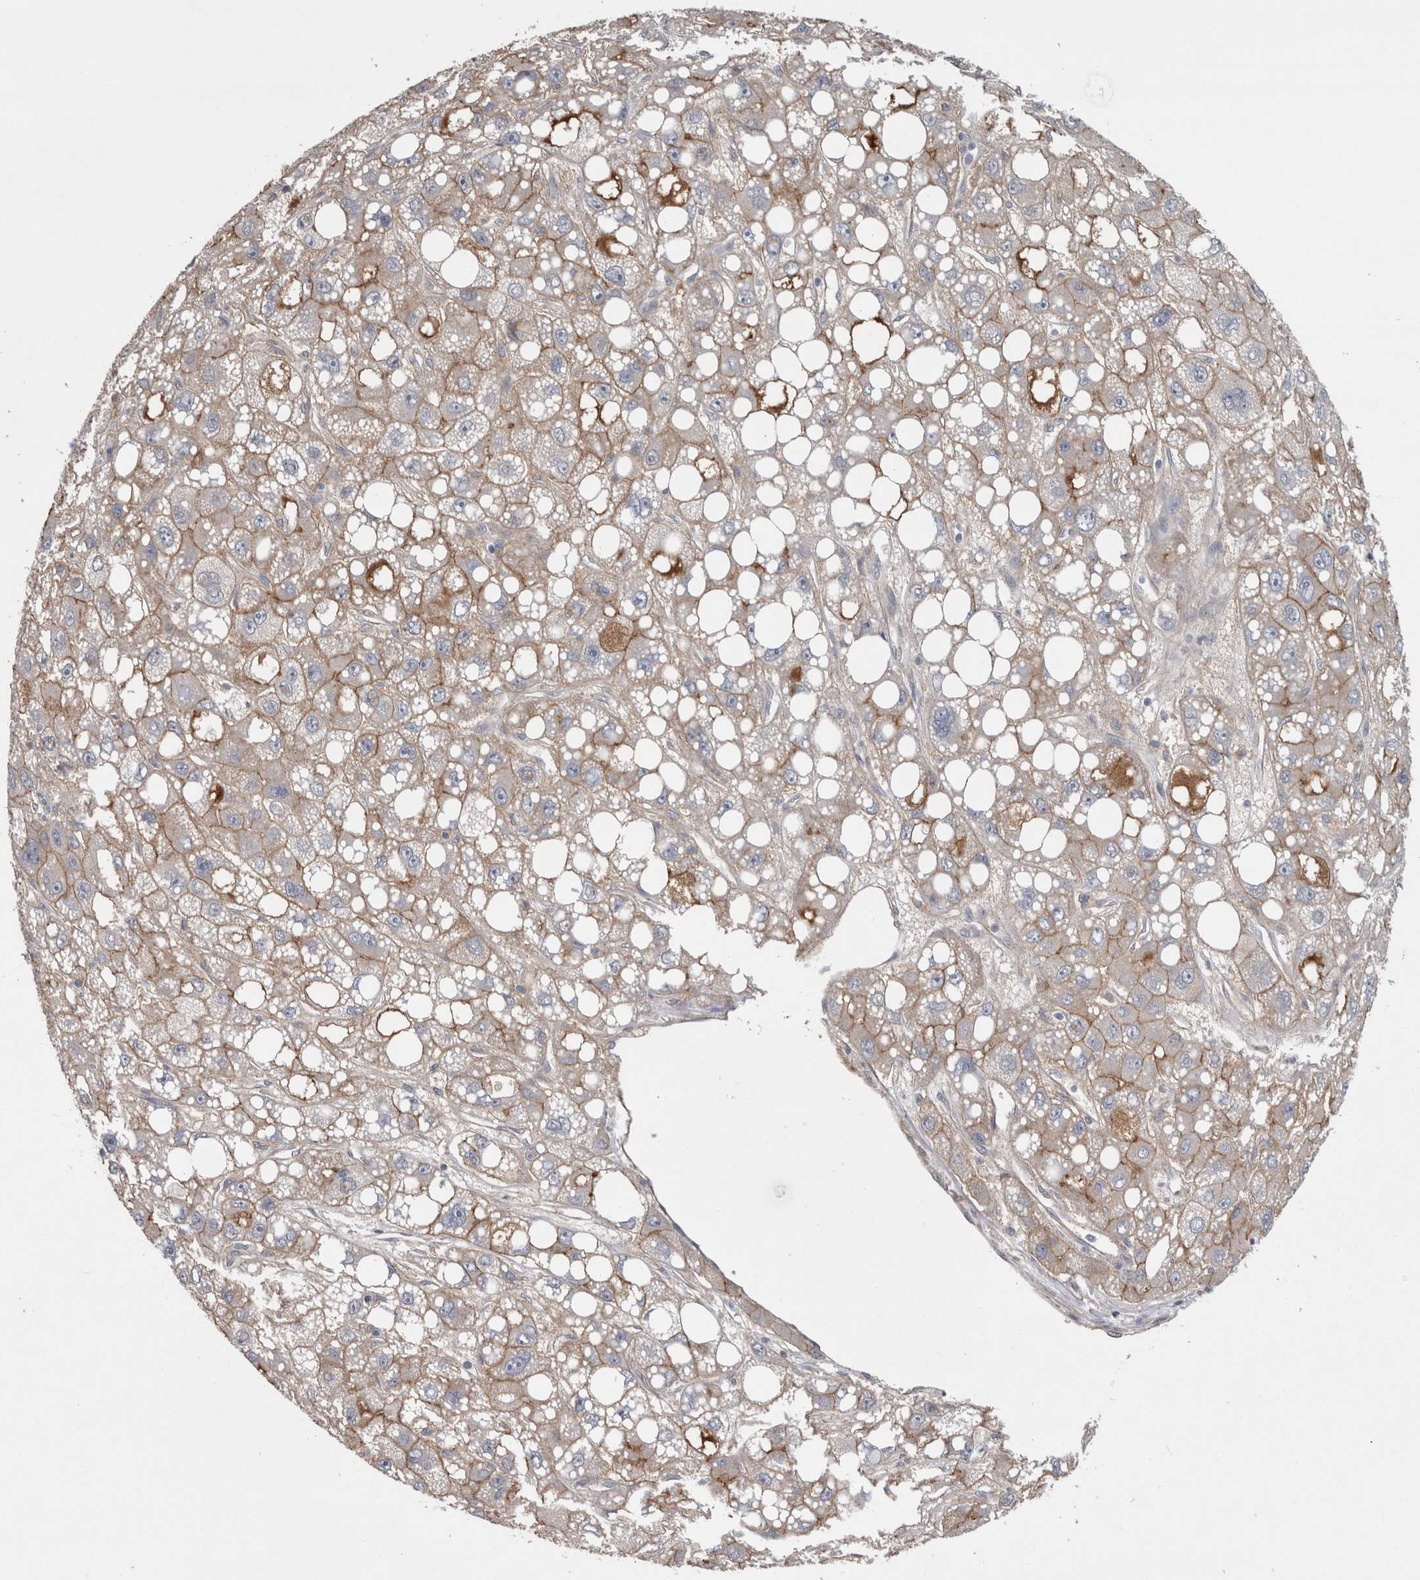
{"staining": {"intensity": "moderate", "quantity": ">75%", "location": "cytoplasmic/membranous"}, "tissue": "liver cancer", "cell_type": "Tumor cells", "image_type": "cancer", "snomed": [{"axis": "morphology", "description": "Carcinoma, Hepatocellular, NOS"}, {"axis": "topography", "description": "Liver"}], "caption": "Hepatocellular carcinoma (liver) stained with a protein marker shows moderate staining in tumor cells.", "gene": "NECTIN2", "patient": {"sex": "male", "age": 55}}